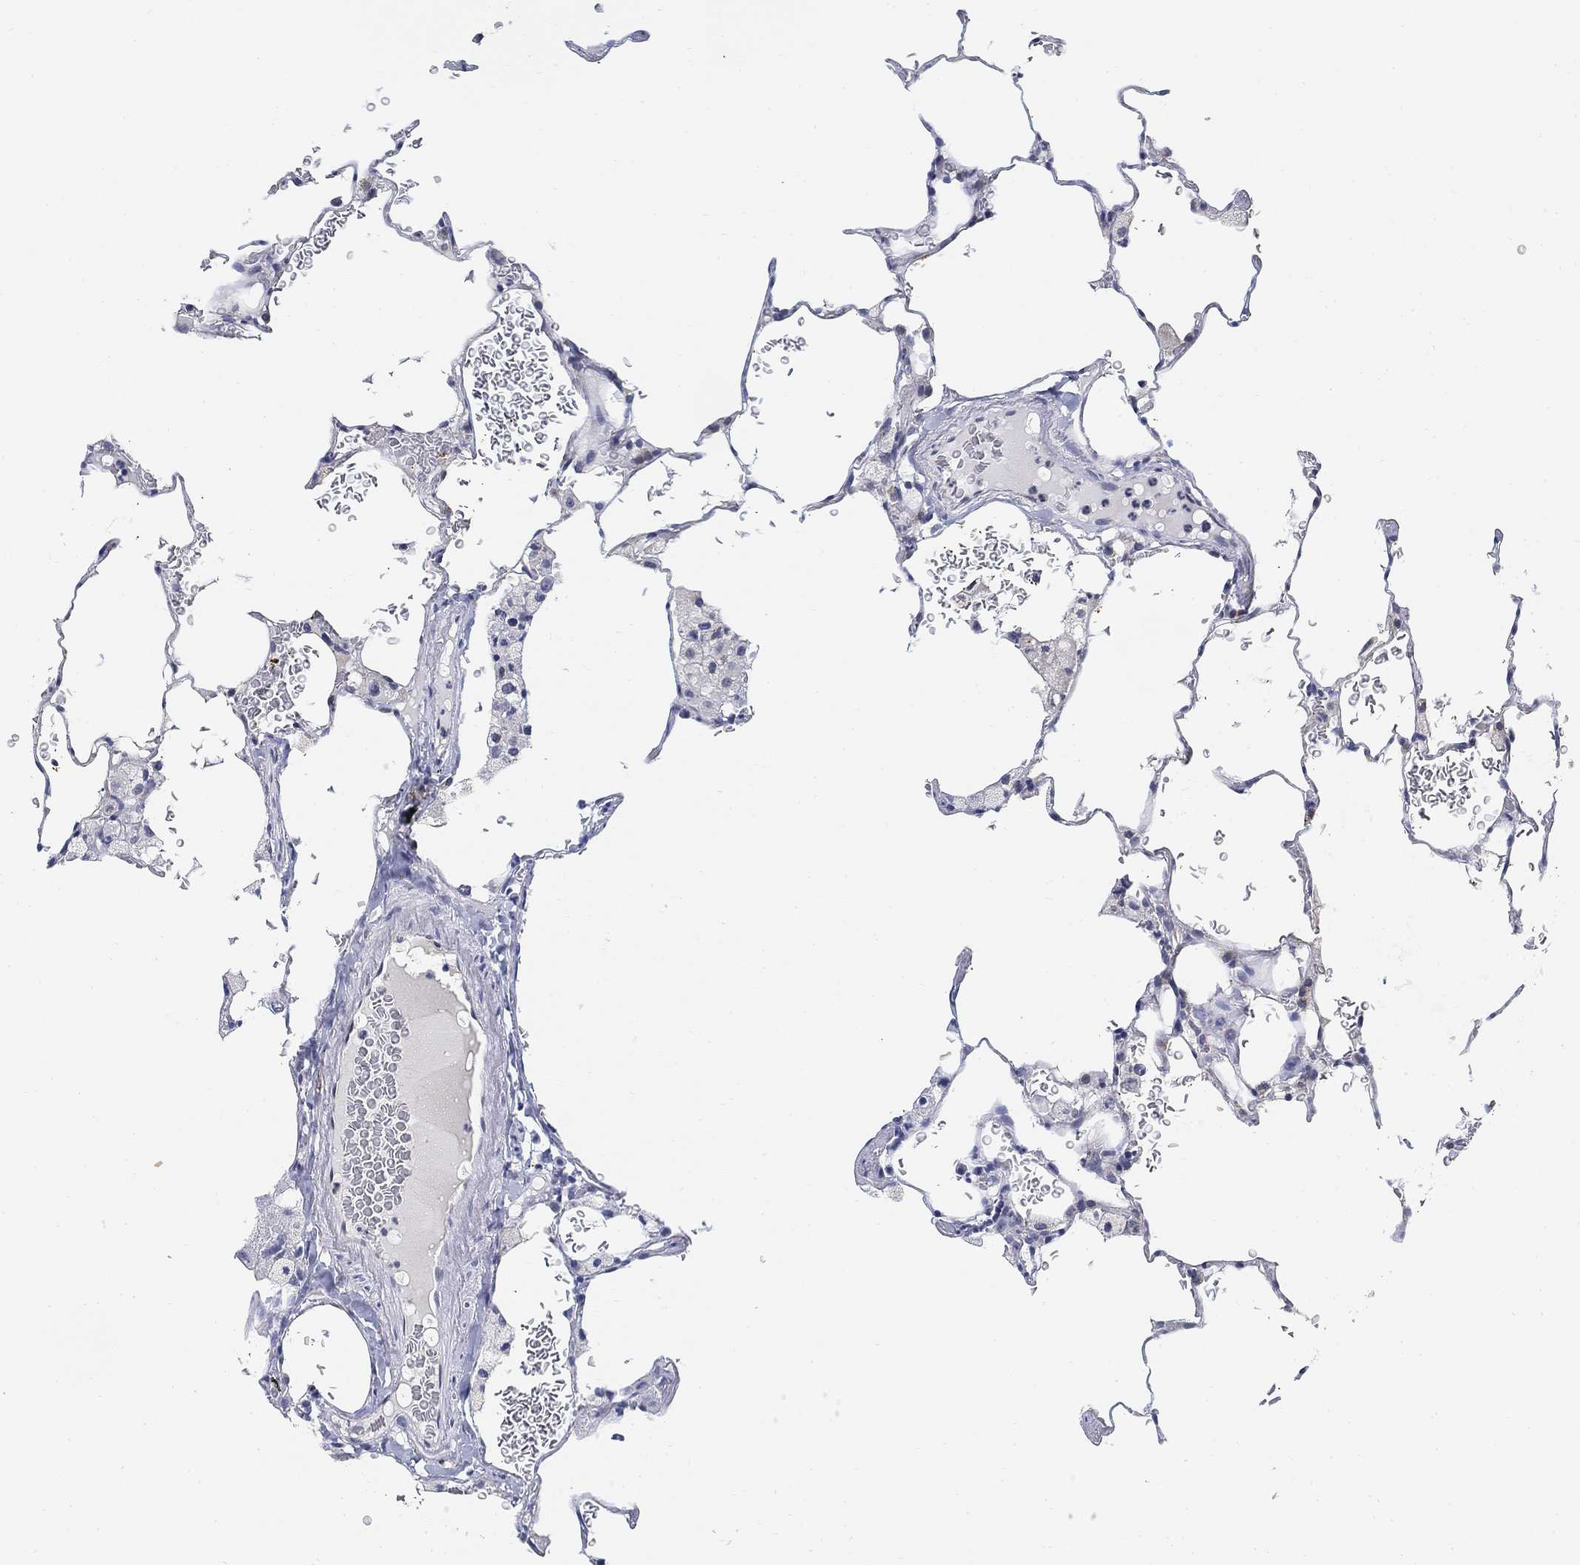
{"staining": {"intensity": "negative", "quantity": "none", "location": "none"}, "tissue": "lung", "cell_type": "Alveolar cells", "image_type": "normal", "snomed": [{"axis": "morphology", "description": "Normal tissue, NOS"}, {"axis": "morphology", "description": "Adenocarcinoma, metastatic, NOS"}, {"axis": "topography", "description": "Lung"}], "caption": "Protein analysis of unremarkable lung exhibits no significant staining in alveolar cells. (Stains: DAB (3,3'-diaminobenzidine) IHC with hematoxylin counter stain, Microscopy: brightfield microscopy at high magnification).", "gene": "SLC2A5", "patient": {"sex": "male", "age": 45}}